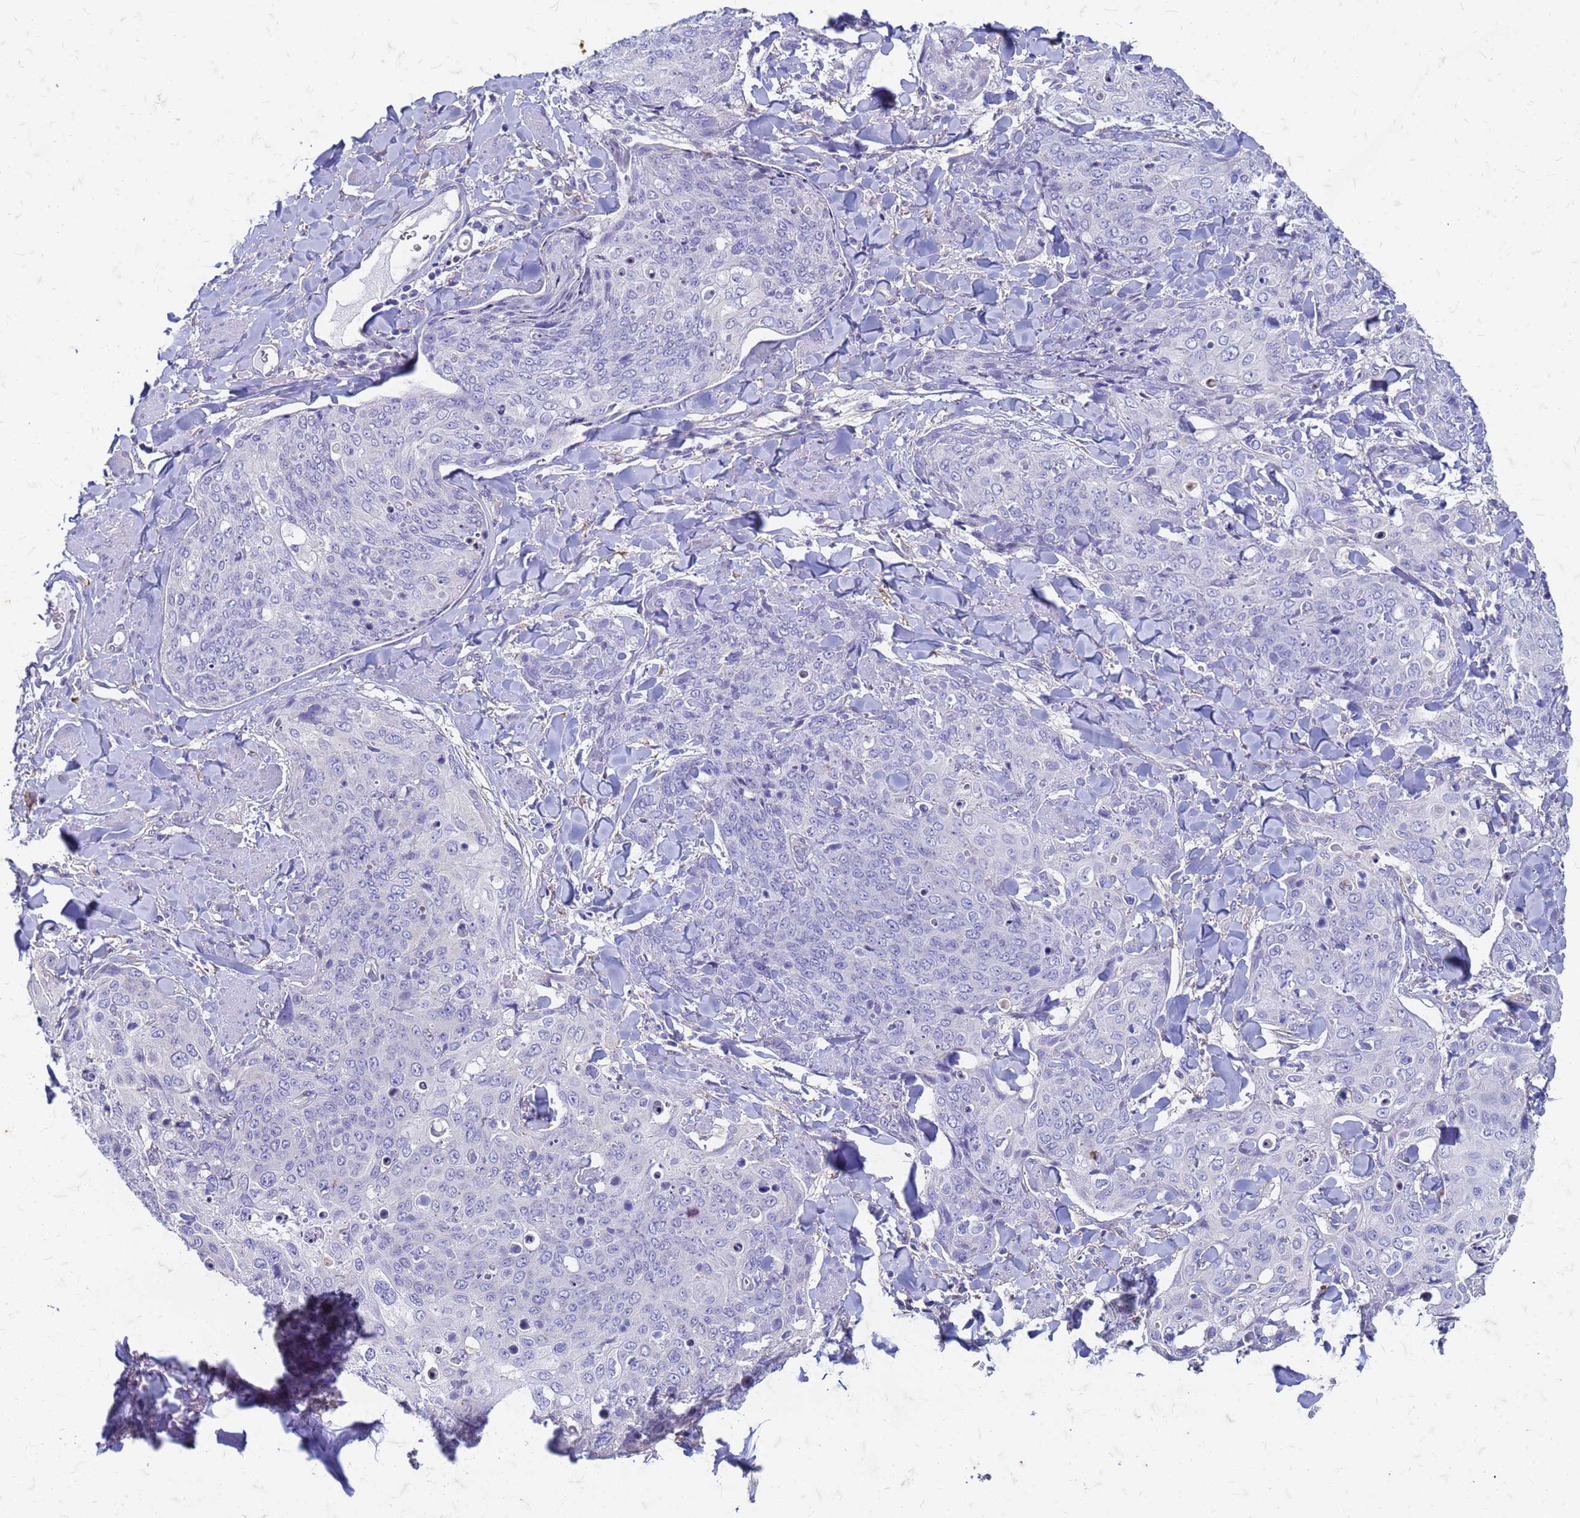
{"staining": {"intensity": "negative", "quantity": "none", "location": "none"}, "tissue": "skin cancer", "cell_type": "Tumor cells", "image_type": "cancer", "snomed": [{"axis": "morphology", "description": "Squamous cell carcinoma, NOS"}, {"axis": "topography", "description": "Skin"}, {"axis": "topography", "description": "Vulva"}], "caption": "Immunohistochemistry micrograph of neoplastic tissue: skin cancer stained with DAB (3,3'-diaminobenzidine) reveals no significant protein positivity in tumor cells.", "gene": "TRIM64B", "patient": {"sex": "female", "age": 85}}